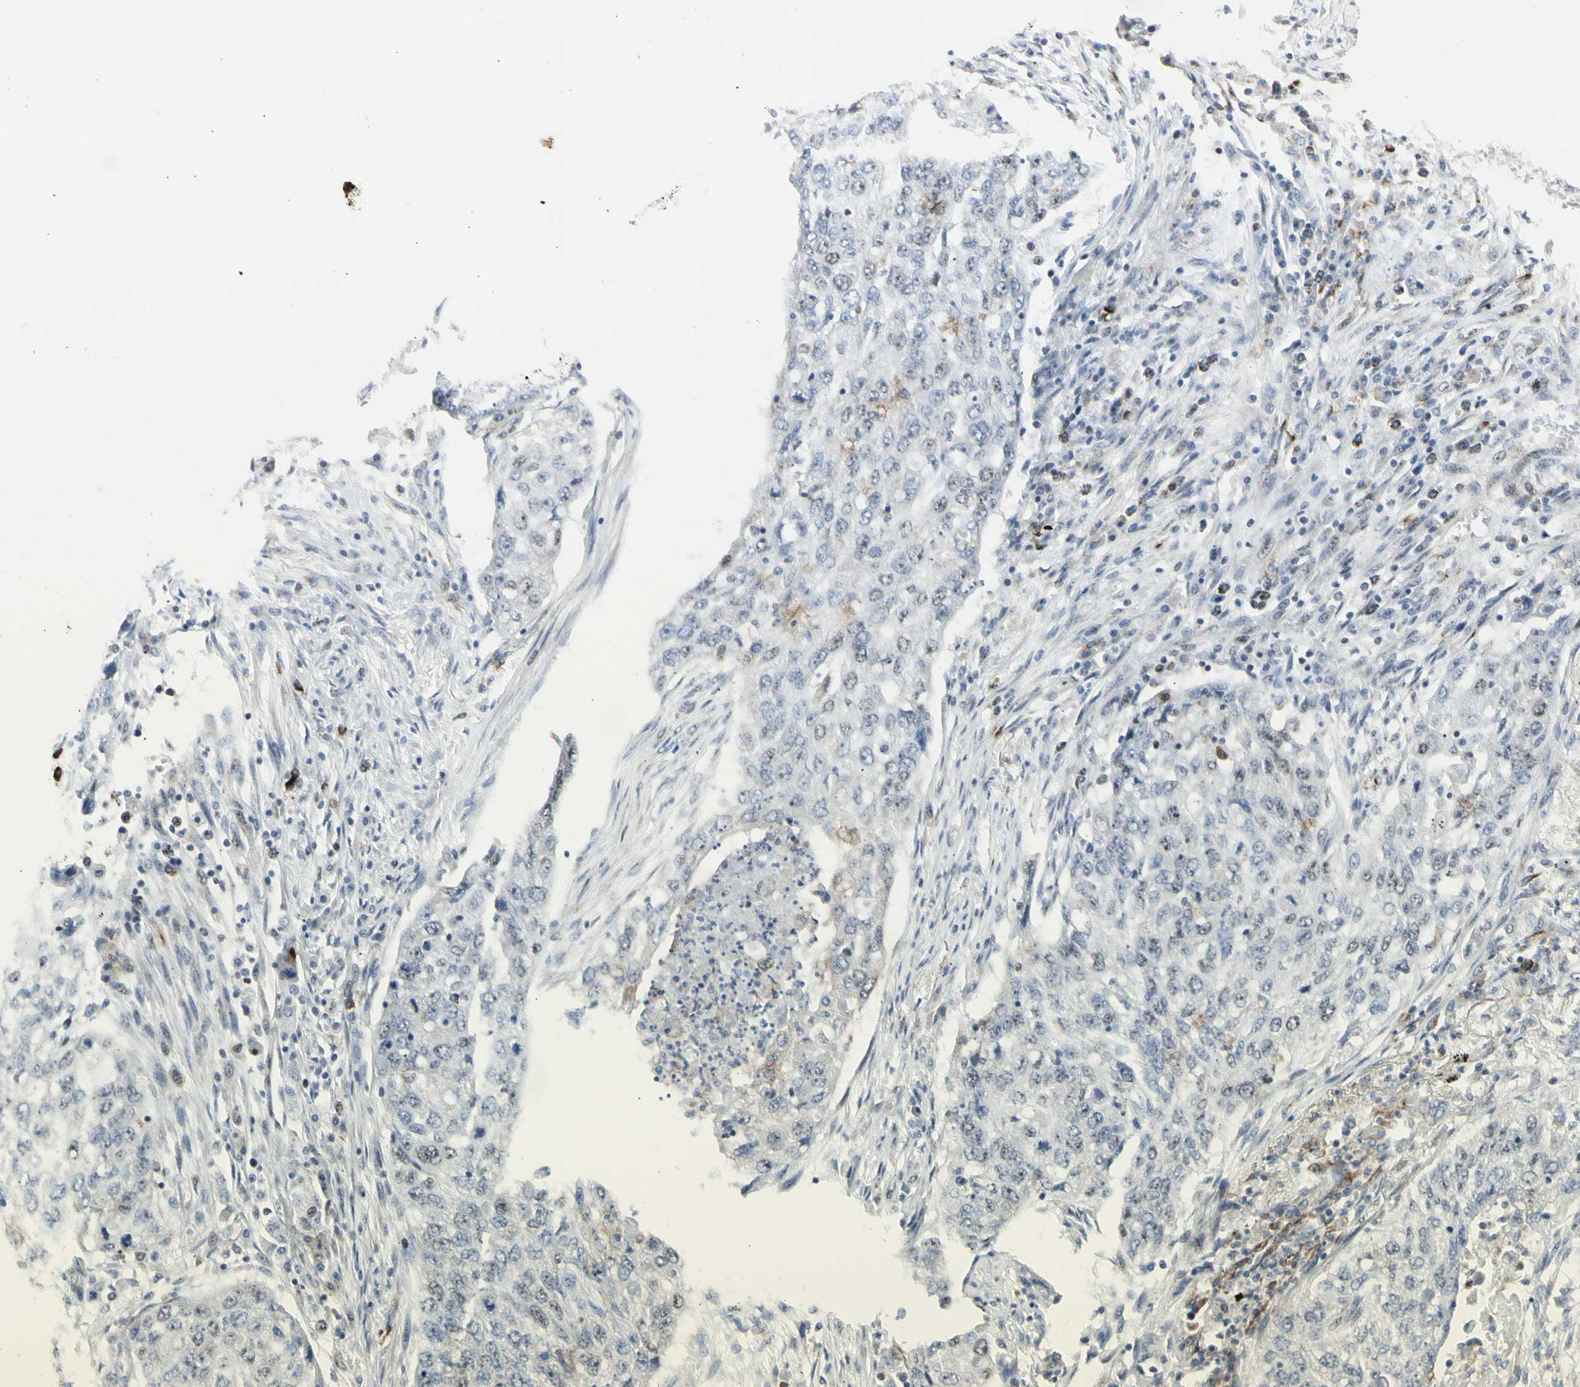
{"staining": {"intensity": "negative", "quantity": "none", "location": "none"}, "tissue": "lung cancer", "cell_type": "Tumor cells", "image_type": "cancer", "snomed": [{"axis": "morphology", "description": "Squamous cell carcinoma, NOS"}, {"axis": "topography", "description": "Lung"}], "caption": "There is no significant positivity in tumor cells of lung squamous cell carcinoma.", "gene": "DHRS7B", "patient": {"sex": "female", "age": 63}}